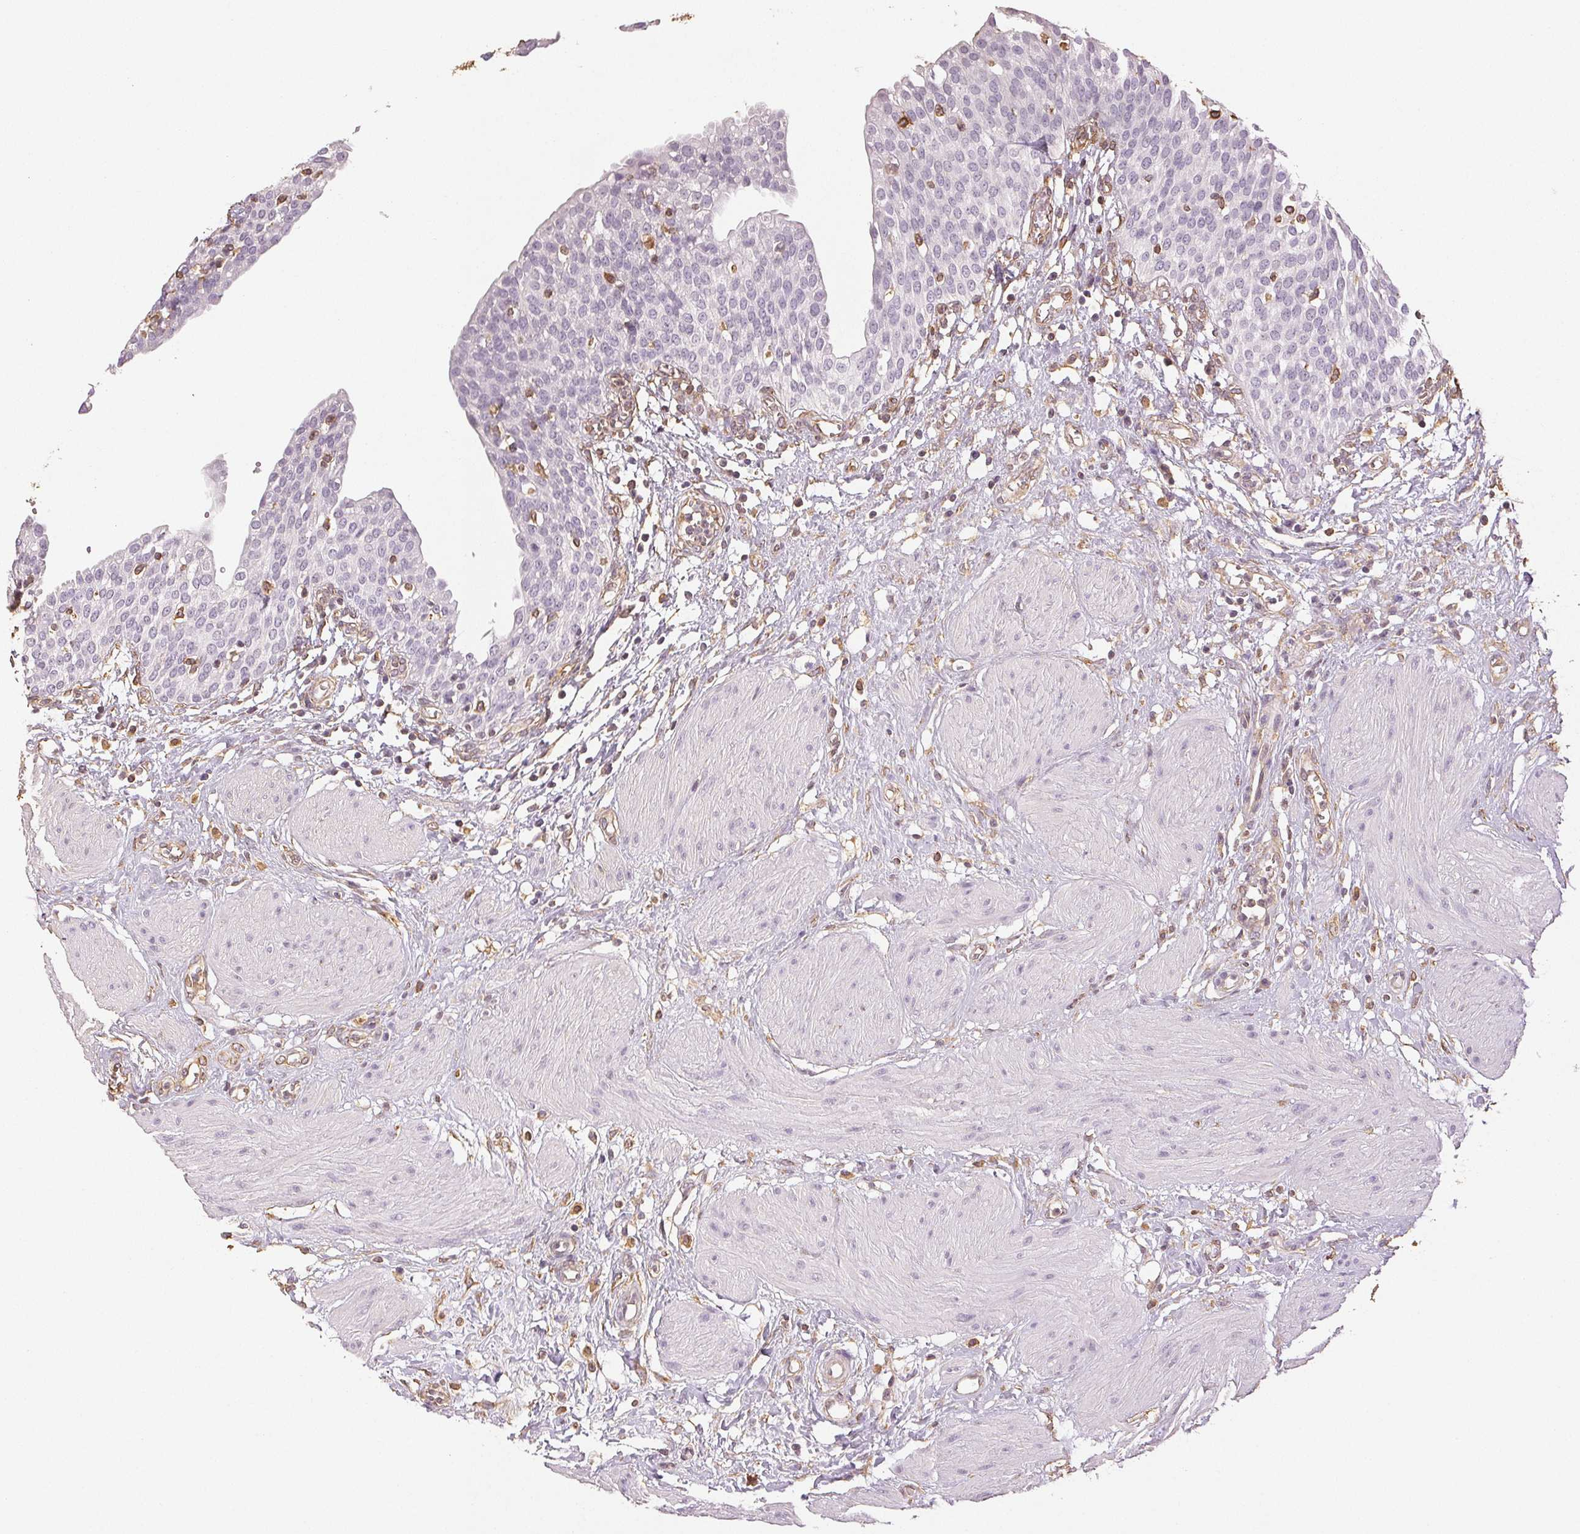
{"staining": {"intensity": "negative", "quantity": "none", "location": "none"}, "tissue": "urinary bladder", "cell_type": "Urothelial cells", "image_type": "normal", "snomed": [{"axis": "morphology", "description": "Normal tissue, NOS"}, {"axis": "topography", "description": "Urinary bladder"}], "caption": "This photomicrograph is of normal urinary bladder stained with immunohistochemistry (IHC) to label a protein in brown with the nuclei are counter-stained blue. There is no staining in urothelial cells. Brightfield microscopy of IHC stained with DAB (brown) and hematoxylin (blue), captured at high magnification.", "gene": "COL7A1", "patient": {"sex": "male", "age": 55}}